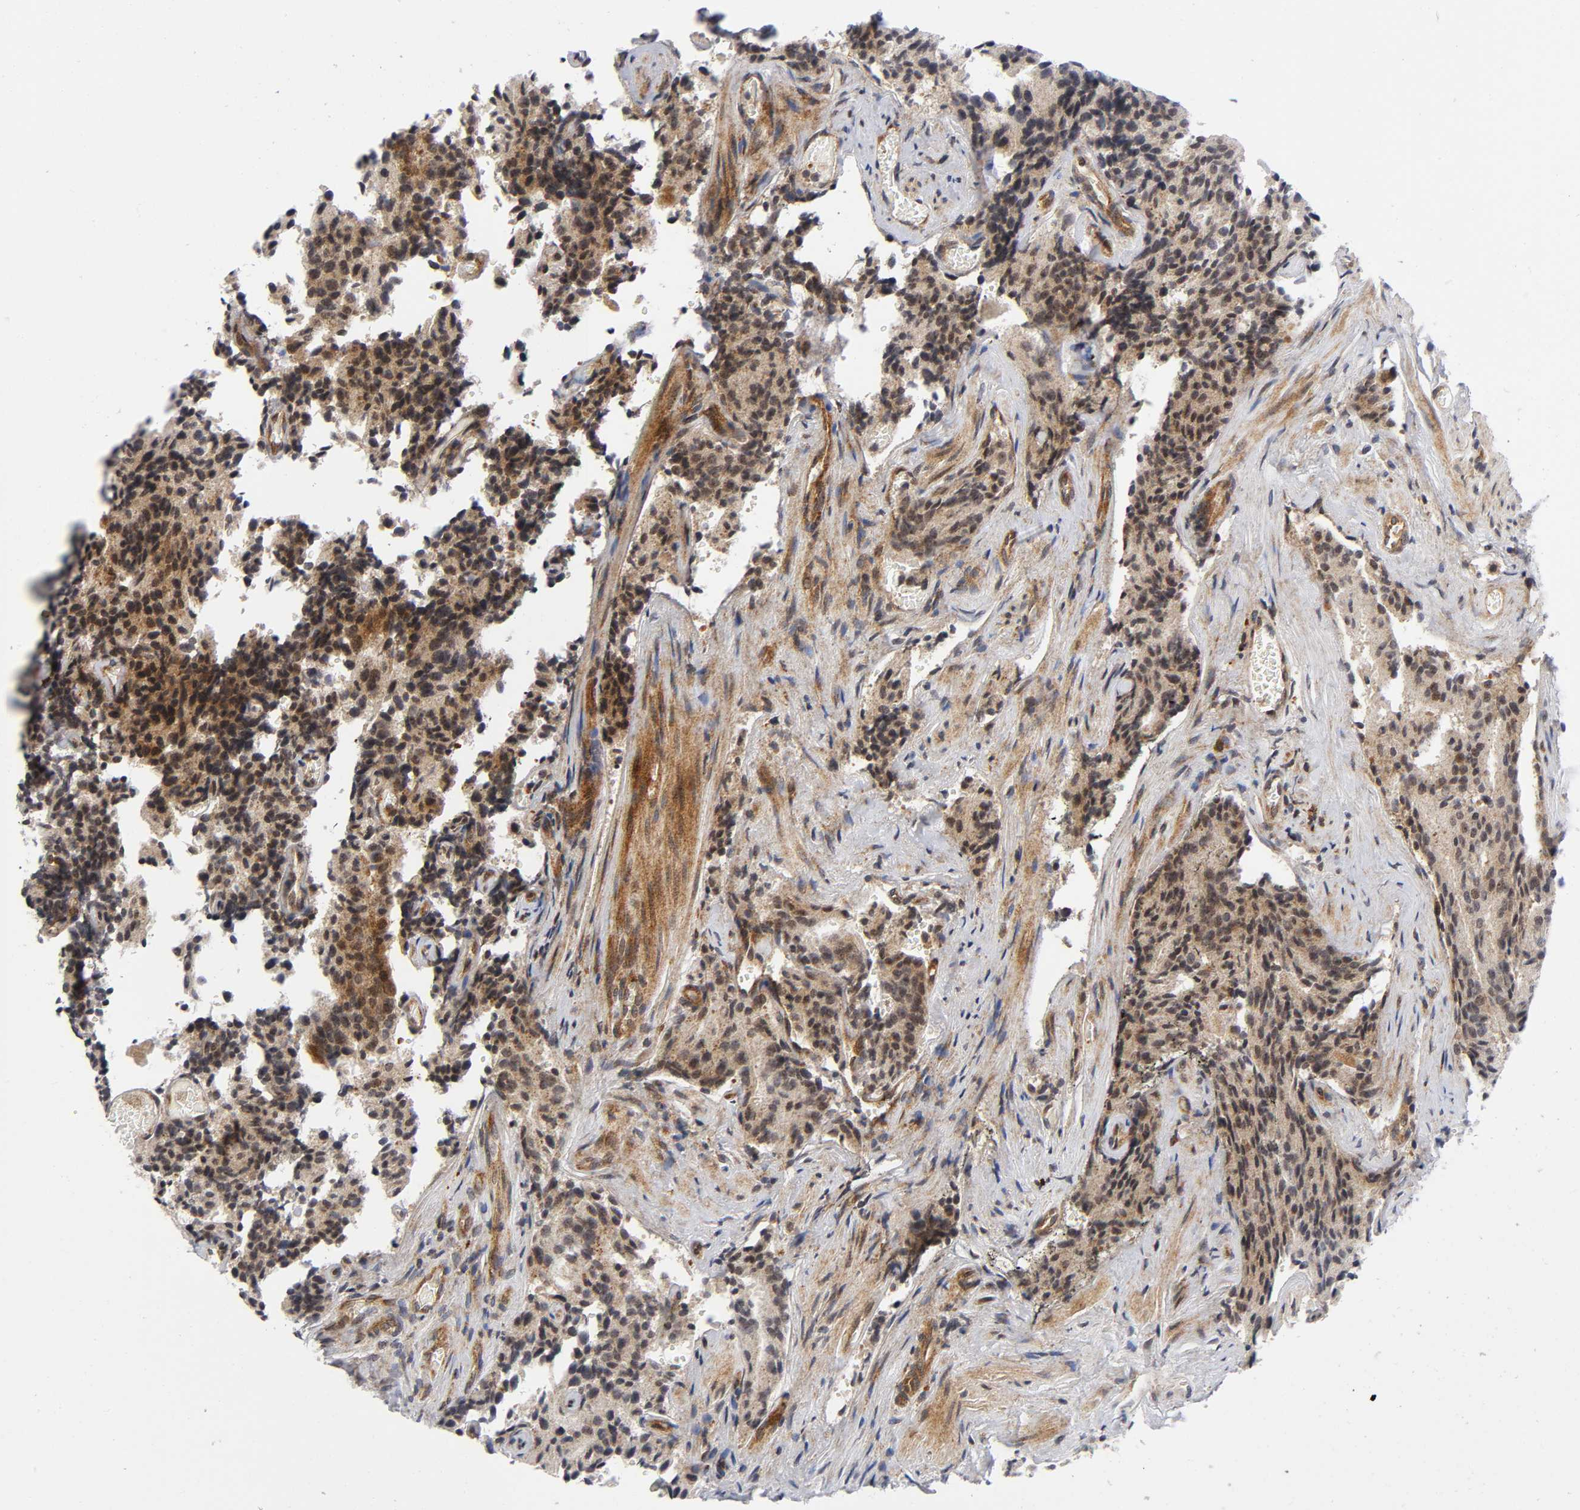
{"staining": {"intensity": "strong", "quantity": ">75%", "location": "cytoplasmic/membranous,nuclear"}, "tissue": "prostate cancer", "cell_type": "Tumor cells", "image_type": "cancer", "snomed": [{"axis": "morphology", "description": "Adenocarcinoma, High grade"}, {"axis": "topography", "description": "Prostate"}], "caption": "Prostate high-grade adenocarcinoma stained for a protein demonstrates strong cytoplasmic/membranous and nuclear positivity in tumor cells. Nuclei are stained in blue.", "gene": "EIF5", "patient": {"sex": "male", "age": 58}}